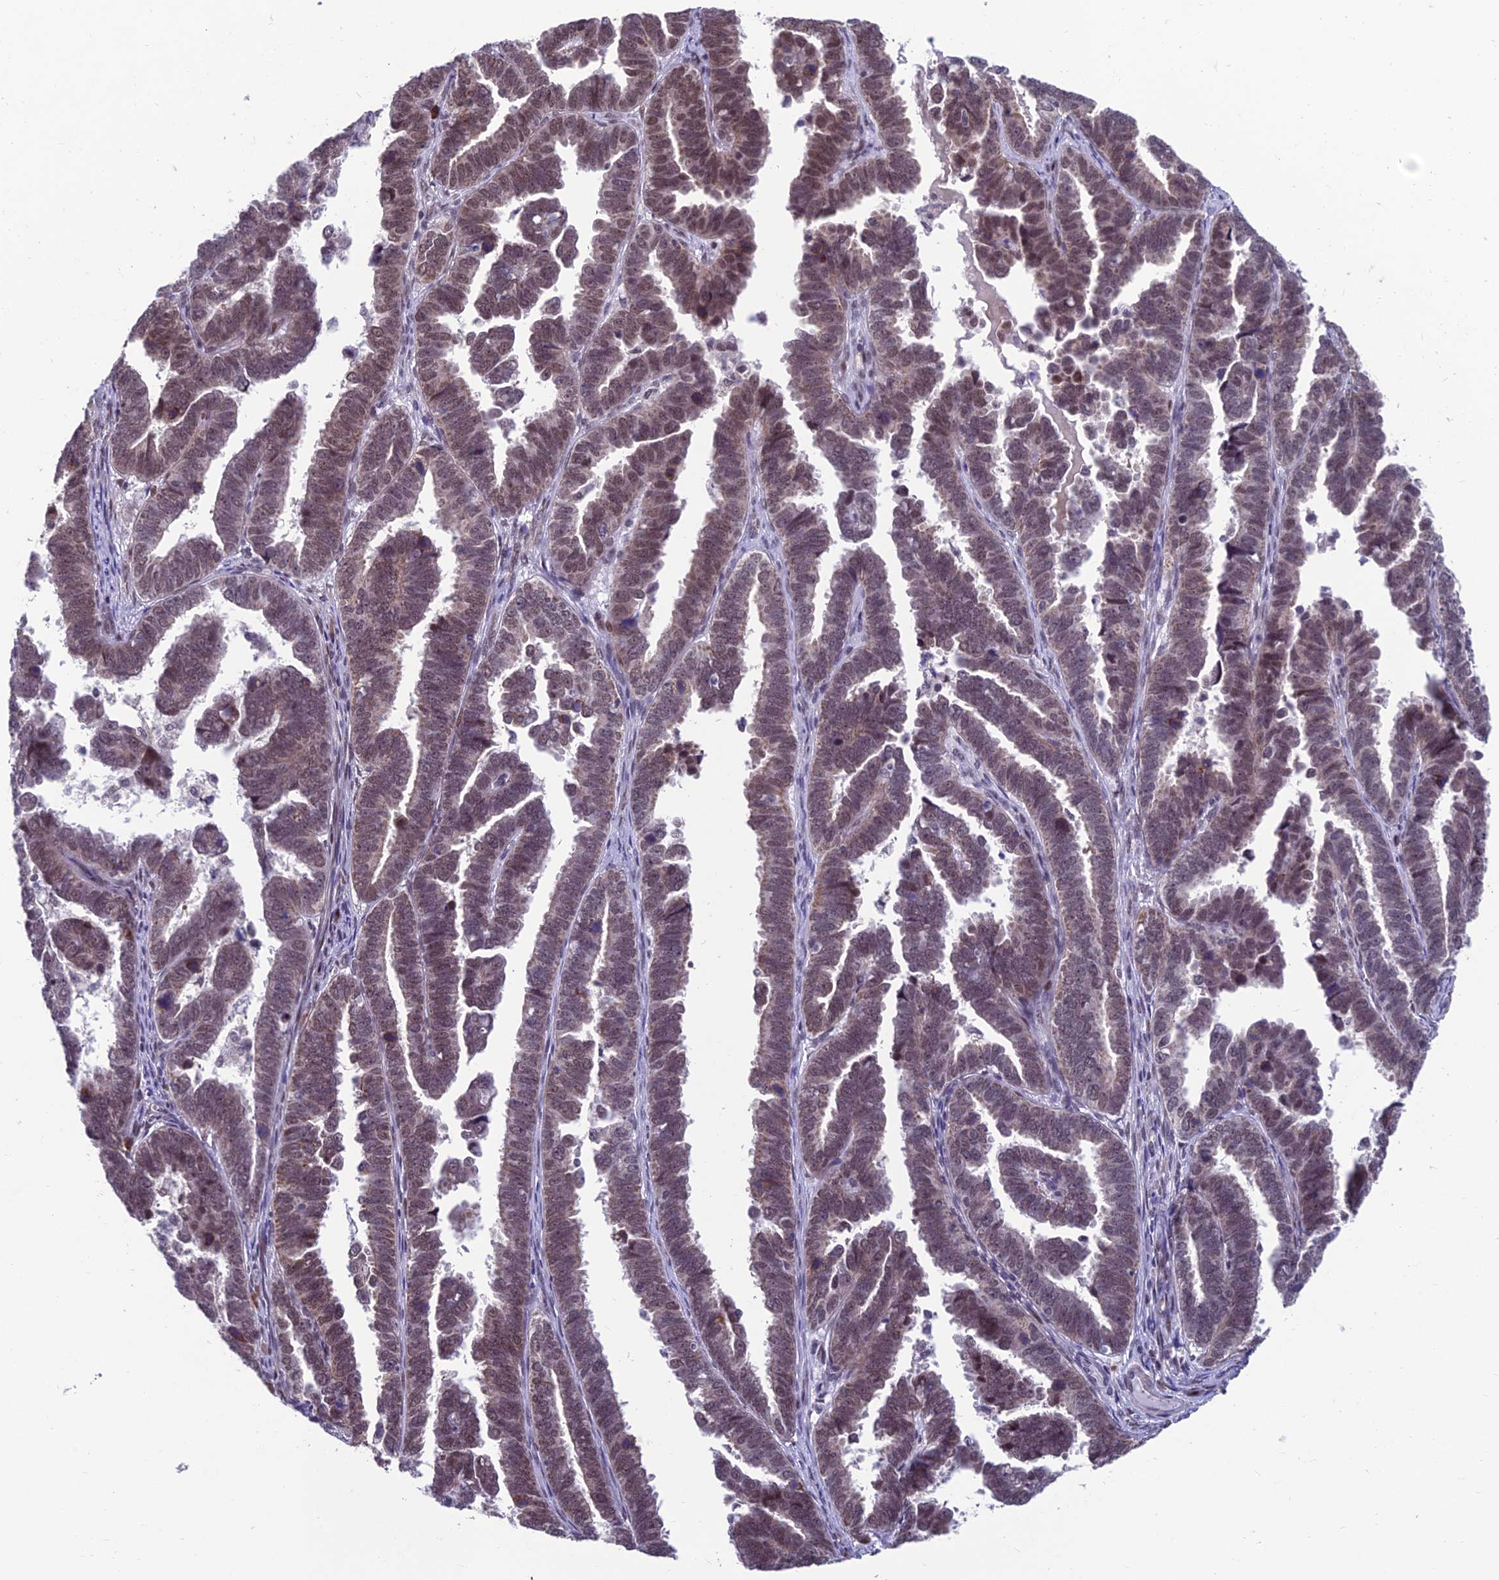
{"staining": {"intensity": "moderate", "quantity": "<25%", "location": "nuclear"}, "tissue": "endometrial cancer", "cell_type": "Tumor cells", "image_type": "cancer", "snomed": [{"axis": "morphology", "description": "Adenocarcinoma, NOS"}, {"axis": "topography", "description": "Endometrium"}], "caption": "A high-resolution image shows immunohistochemistry staining of endometrial adenocarcinoma, which exhibits moderate nuclear expression in about <25% of tumor cells. (Brightfield microscopy of DAB IHC at high magnification).", "gene": "KIAA1191", "patient": {"sex": "female", "age": 75}}